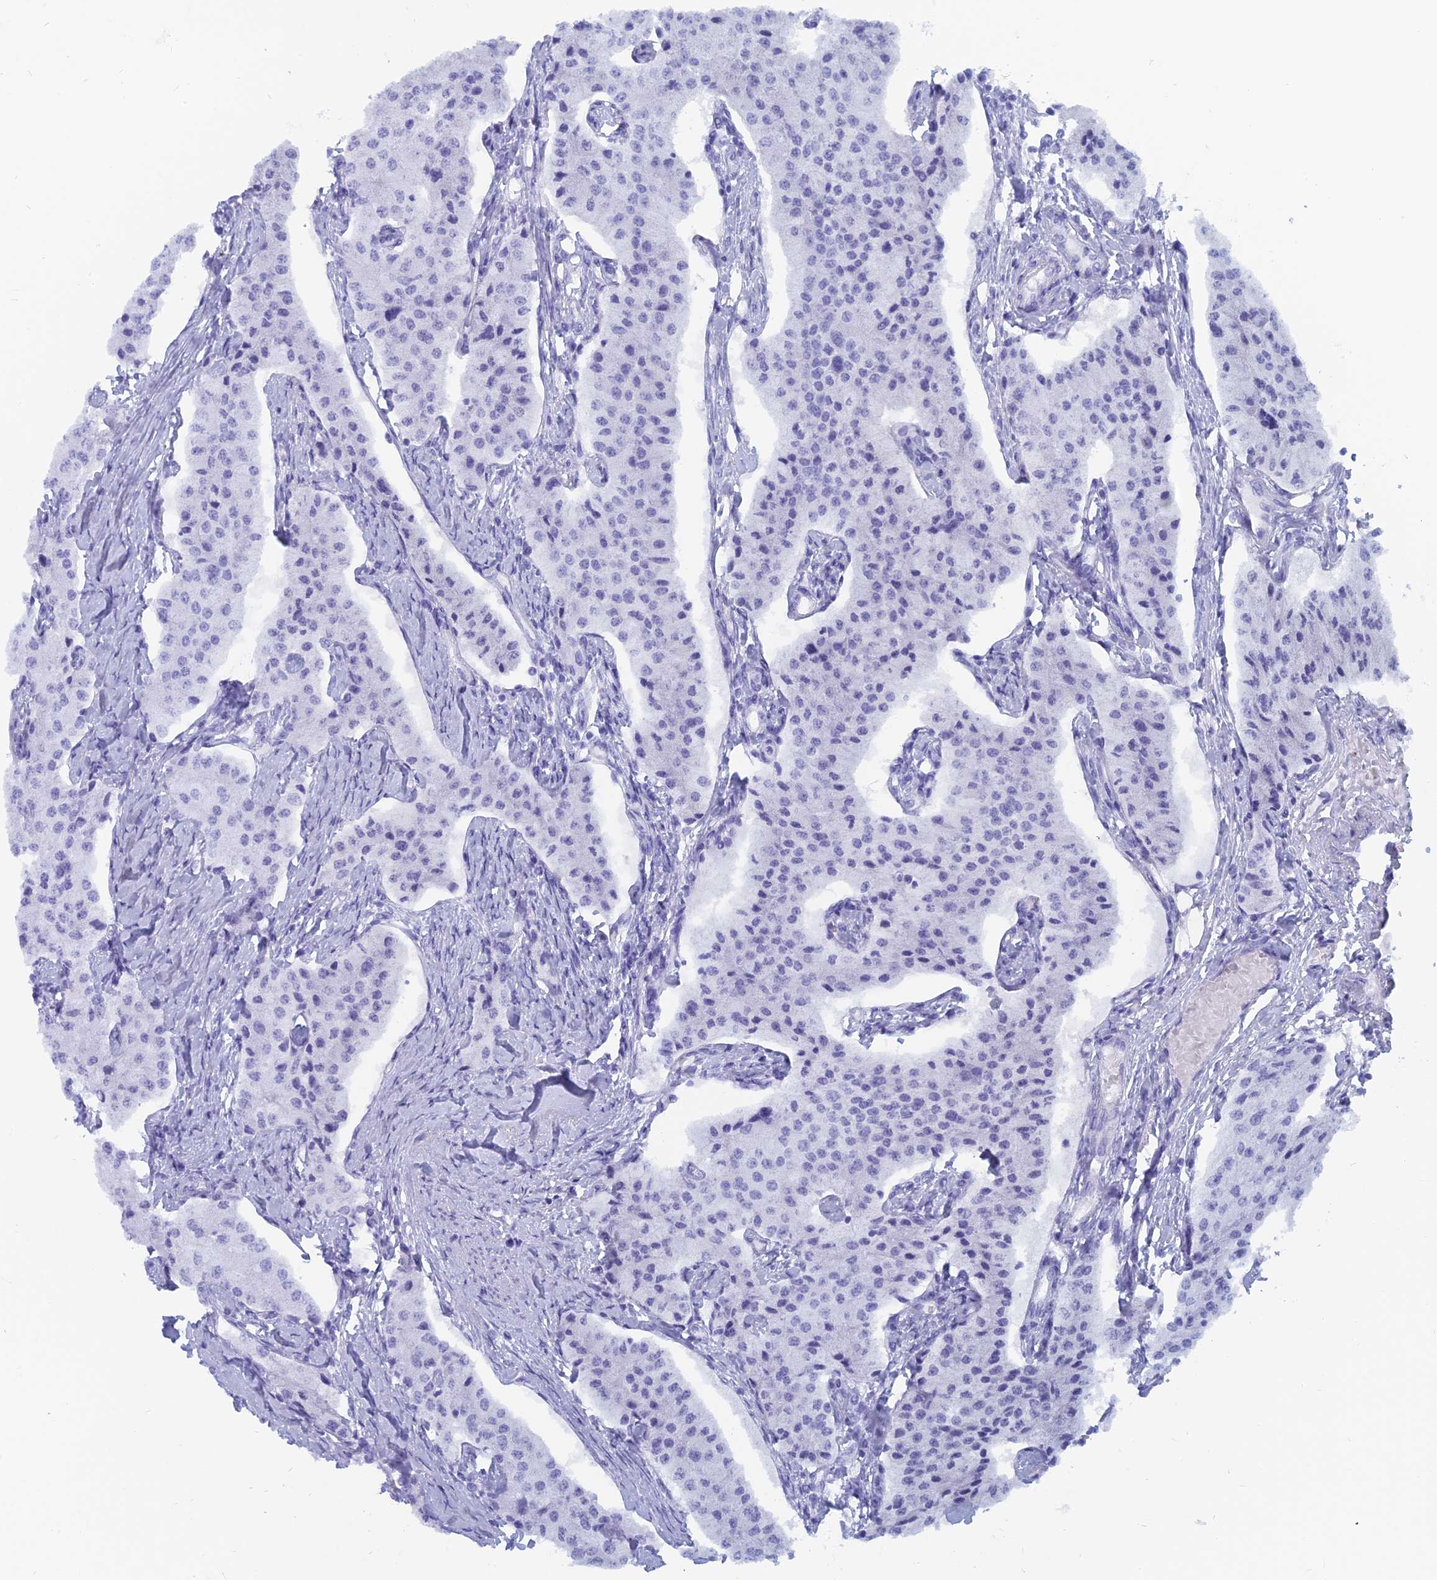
{"staining": {"intensity": "negative", "quantity": "none", "location": "none"}, "tissue": "carcinoid", "cell_type": "Tumor cells", "image_type": "cancer", "snomed": [{"axis": "morphology", "description": "Carcinoid, malignant, NOS"}, {"axis": "topography", "description": "Colon"}], "caption": "High power microscopy micrograph of an immunohistochemistry (IHC) histopathology image of malignant carcinoid, revealing no significant expression in tumor cells.", "gene": "CAPS", "patient": {"sex": "female", "age": 52}}